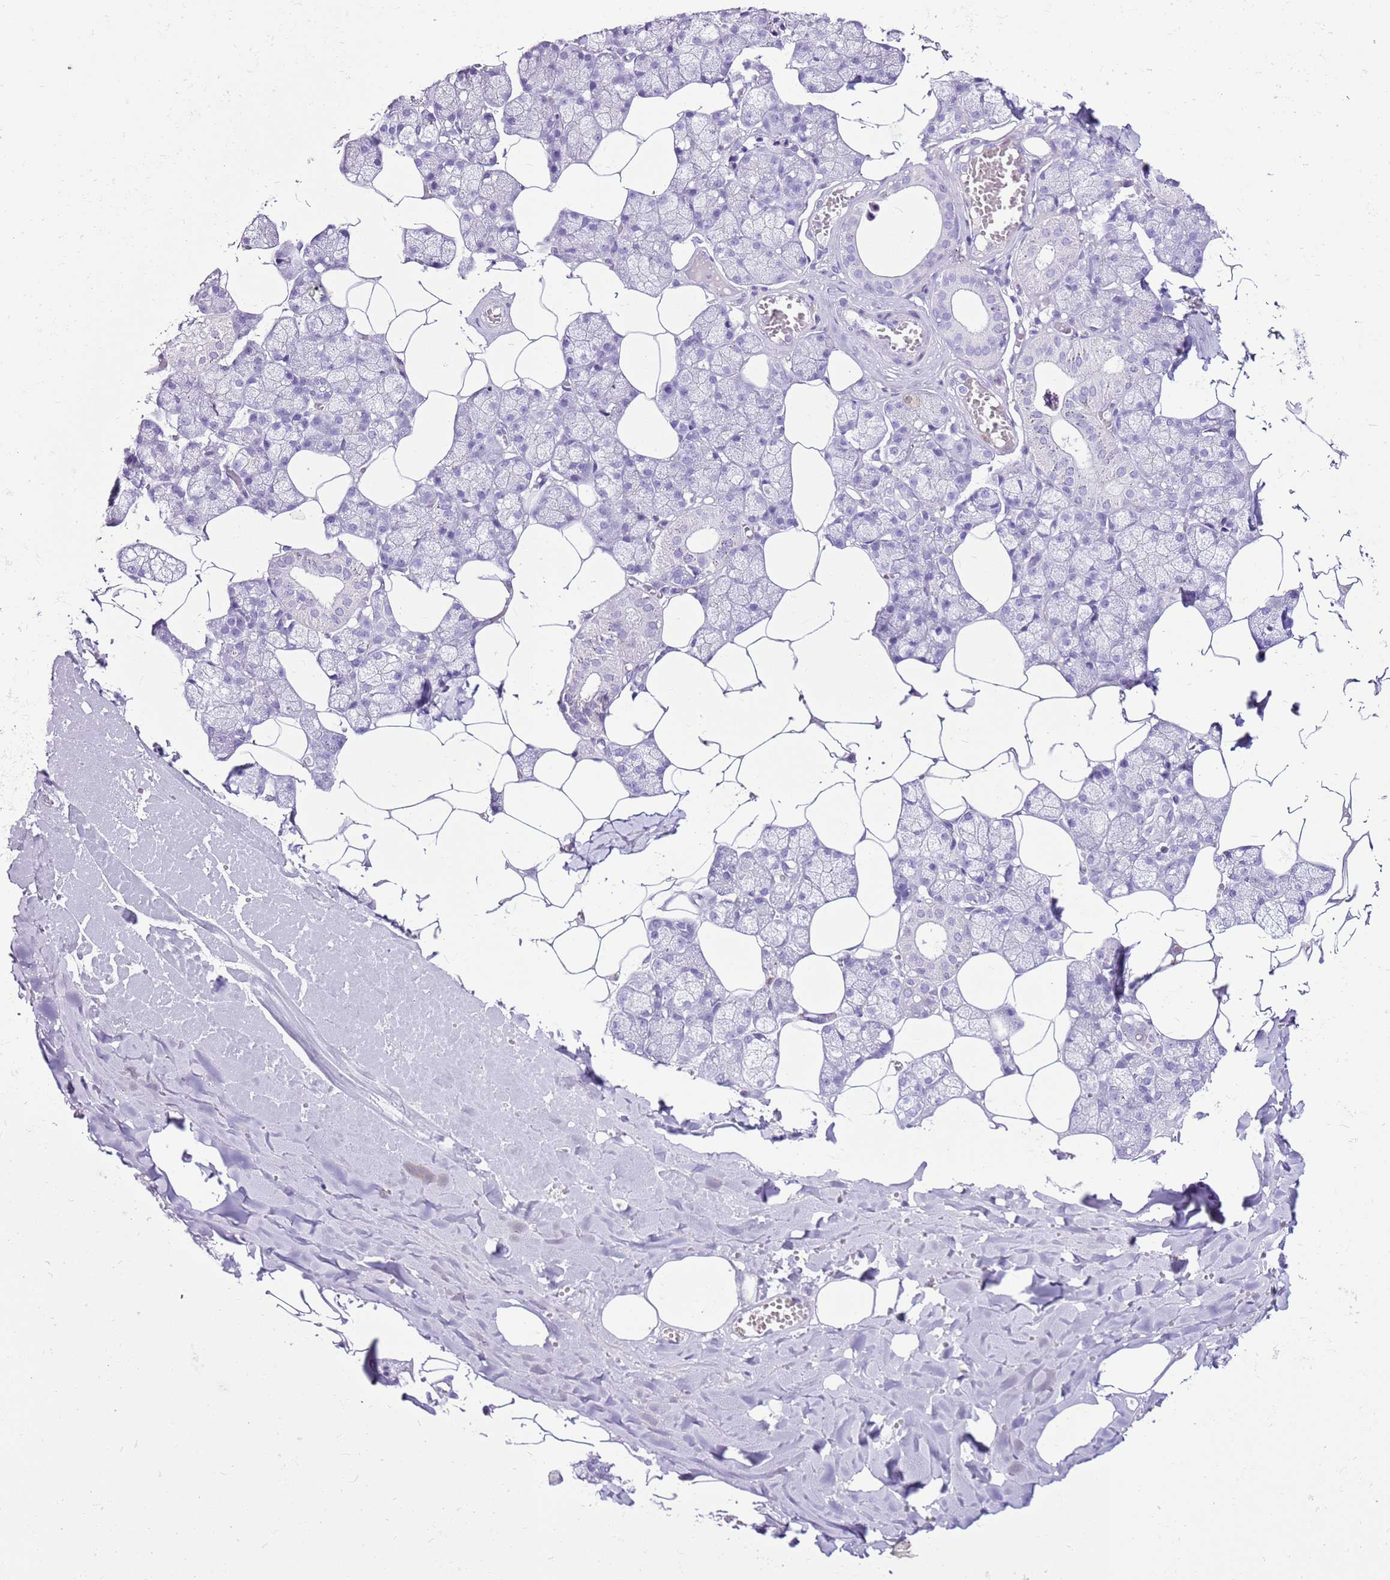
{"staining": {"intensity": "negative", "quantity": "none", "location": "none"}, "tissue": "salivary gland", "cell_type": "Glandular cells", "image_type": "normal", "snomed": [{"axis": "morphology", "description": "Normal tissue, NOS"}, {"axis": "topography", "description": "Salivary gland"}], "caption": "Immunohistochemistry (IHC) micrograph of normal salivary gland stained for a protein (brown), which reveals no positivity in glandular cells.", "gene": "SPC25", "patient": {"sex": "male", "age": 62}}